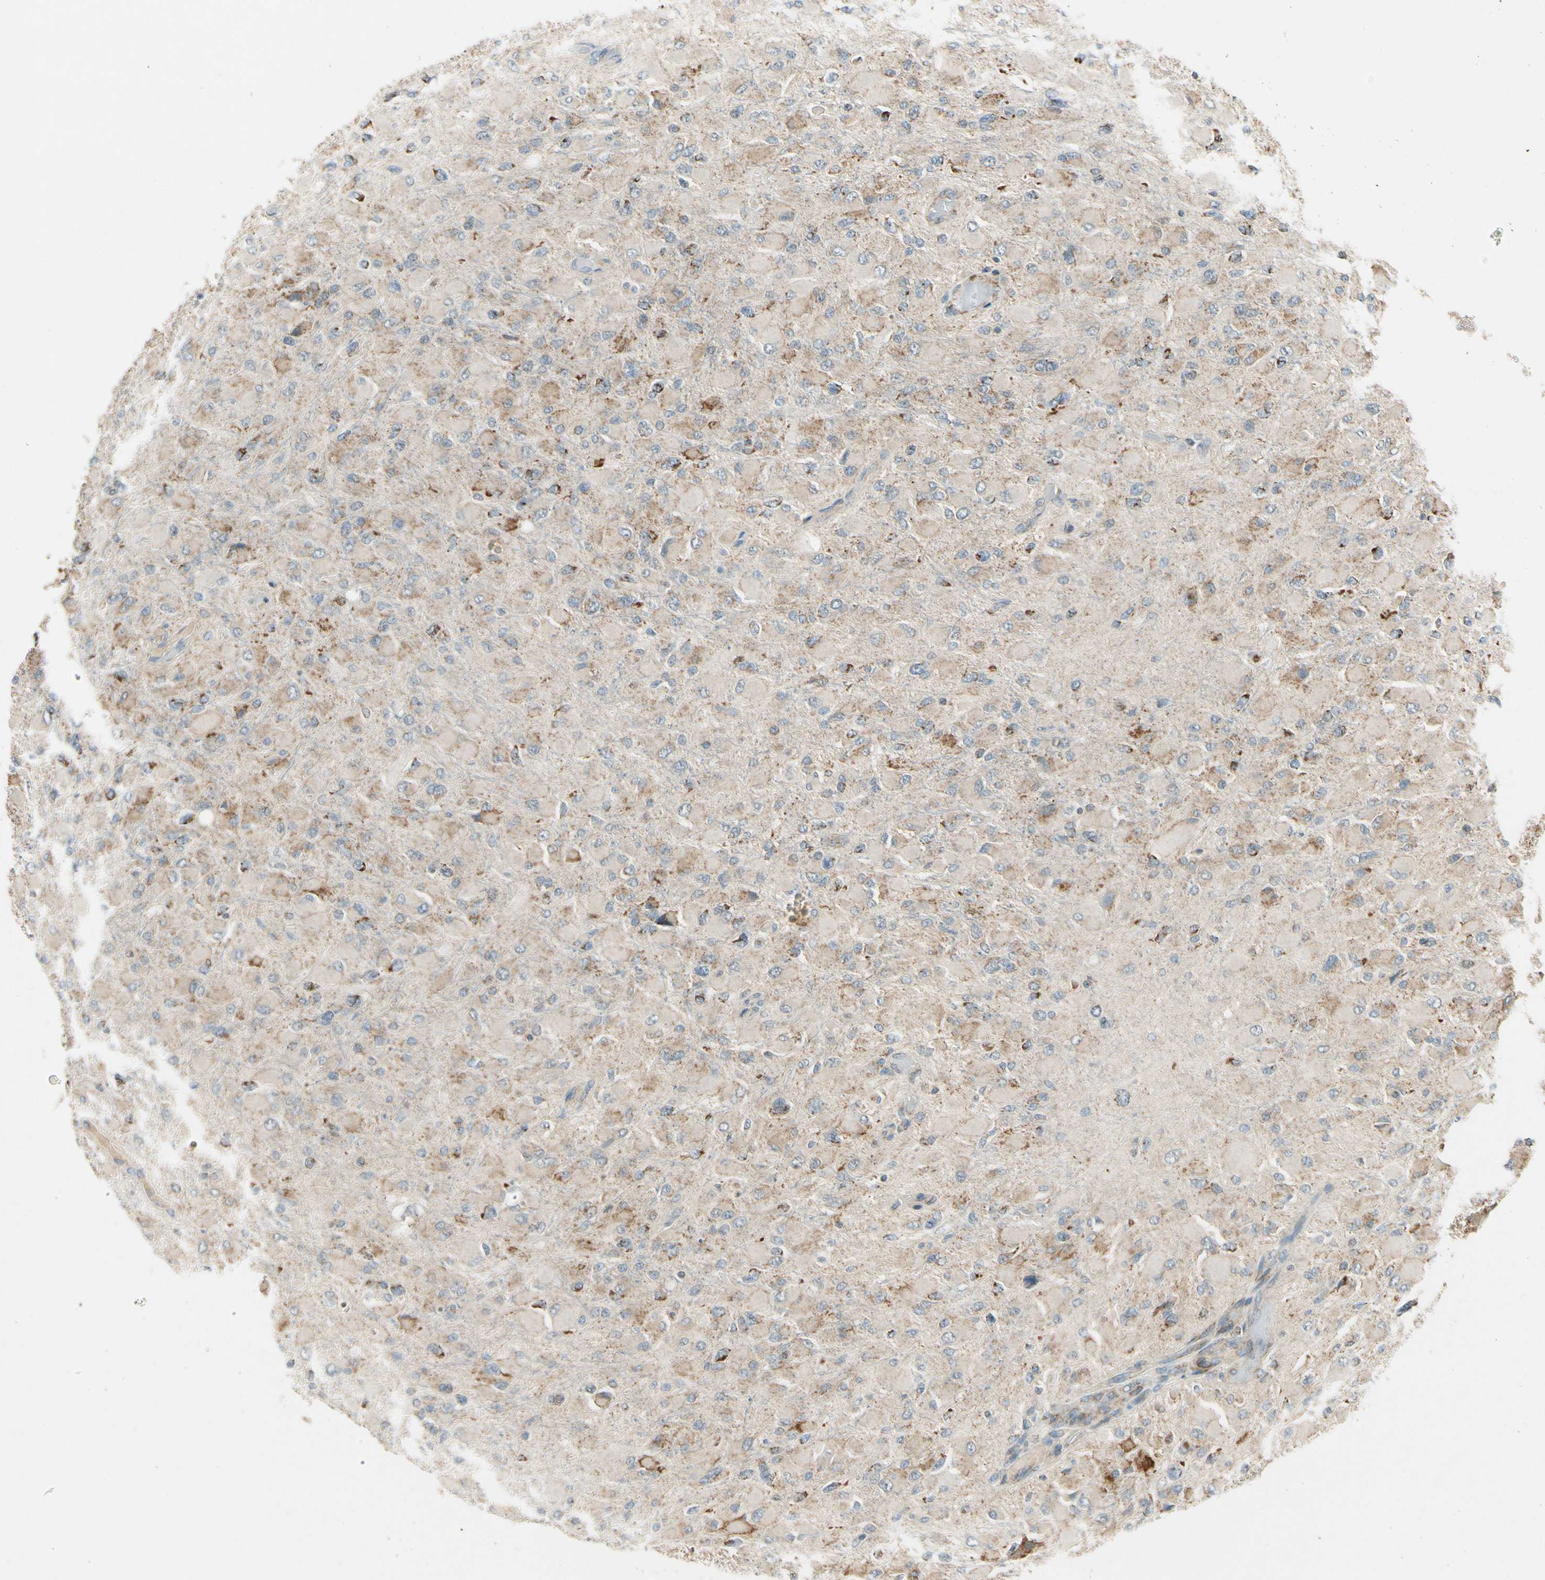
{"staining": {"intensity": "moderate", "quantity": "<25%", "location": "cytoplasmic/membranous"}, "tissue": "glioma", "cell_type": "Tumor cells", "image_type": "cancer", "snomed": [{"axis": "morphology", "description": "Glioma, malignant, High grade"}, {"axis": "topography", "description": "Cerebral cortex"}], "caption": "Brown immunohistochemical staining in human high-grade glioma (malignant) exhibits moderate cytoplasmic/membranous expression in approximately <25% of tumor cells. The staining was performed using DAB (3,3'-diaminobenzidine) to visualize the protein expression in brown, while the nuclei were stained in blue with hematoxylin (Magnification: 20x).", "gene": "EPHB3", "patient": {"sex": "female", "age": 36}}